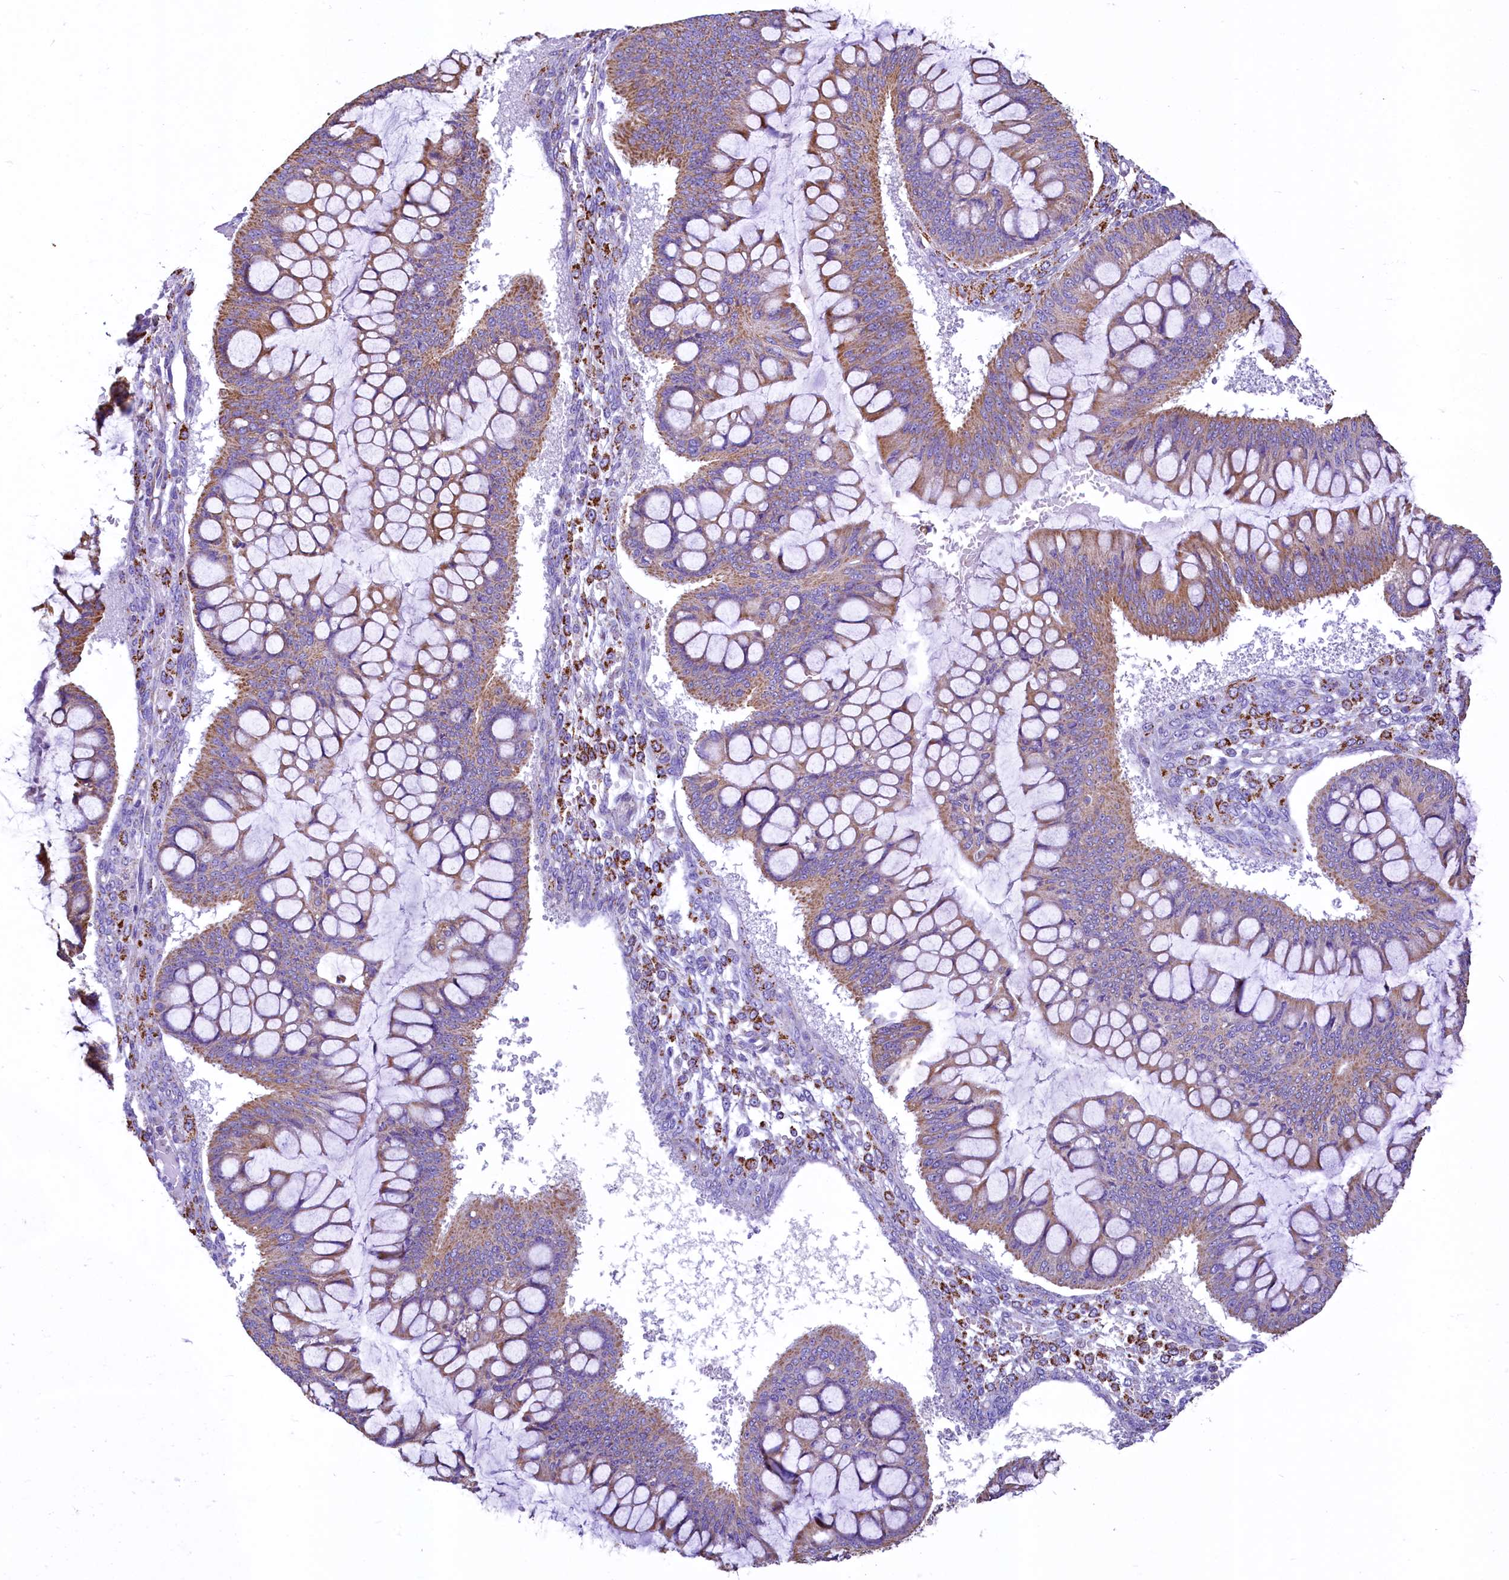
{"staining": {"intensity": "moderate", "quantity": ">75%", "location": "cytoplasmic/membranous"}, "tissue": "ovarian cancer", "cell_type": "Tumor cells", "image_type": "cancer", "snomed": [{"axis": "morphology", "description": "Cystadenocarcinoma, mucinous, NOS"}, {"axis": "topography", "description": "Ovary"}], "caption": "High-power microscopy captured an immunohistochemistry photomicrograph of mucinous cystadenocarcinoma (ovarian), revealing moderate cytoplasmic/membranous expression in approximately >75% of tumor cells.", "gene": "IDH3A", "patient": {"sex": "female", "age": 73}}